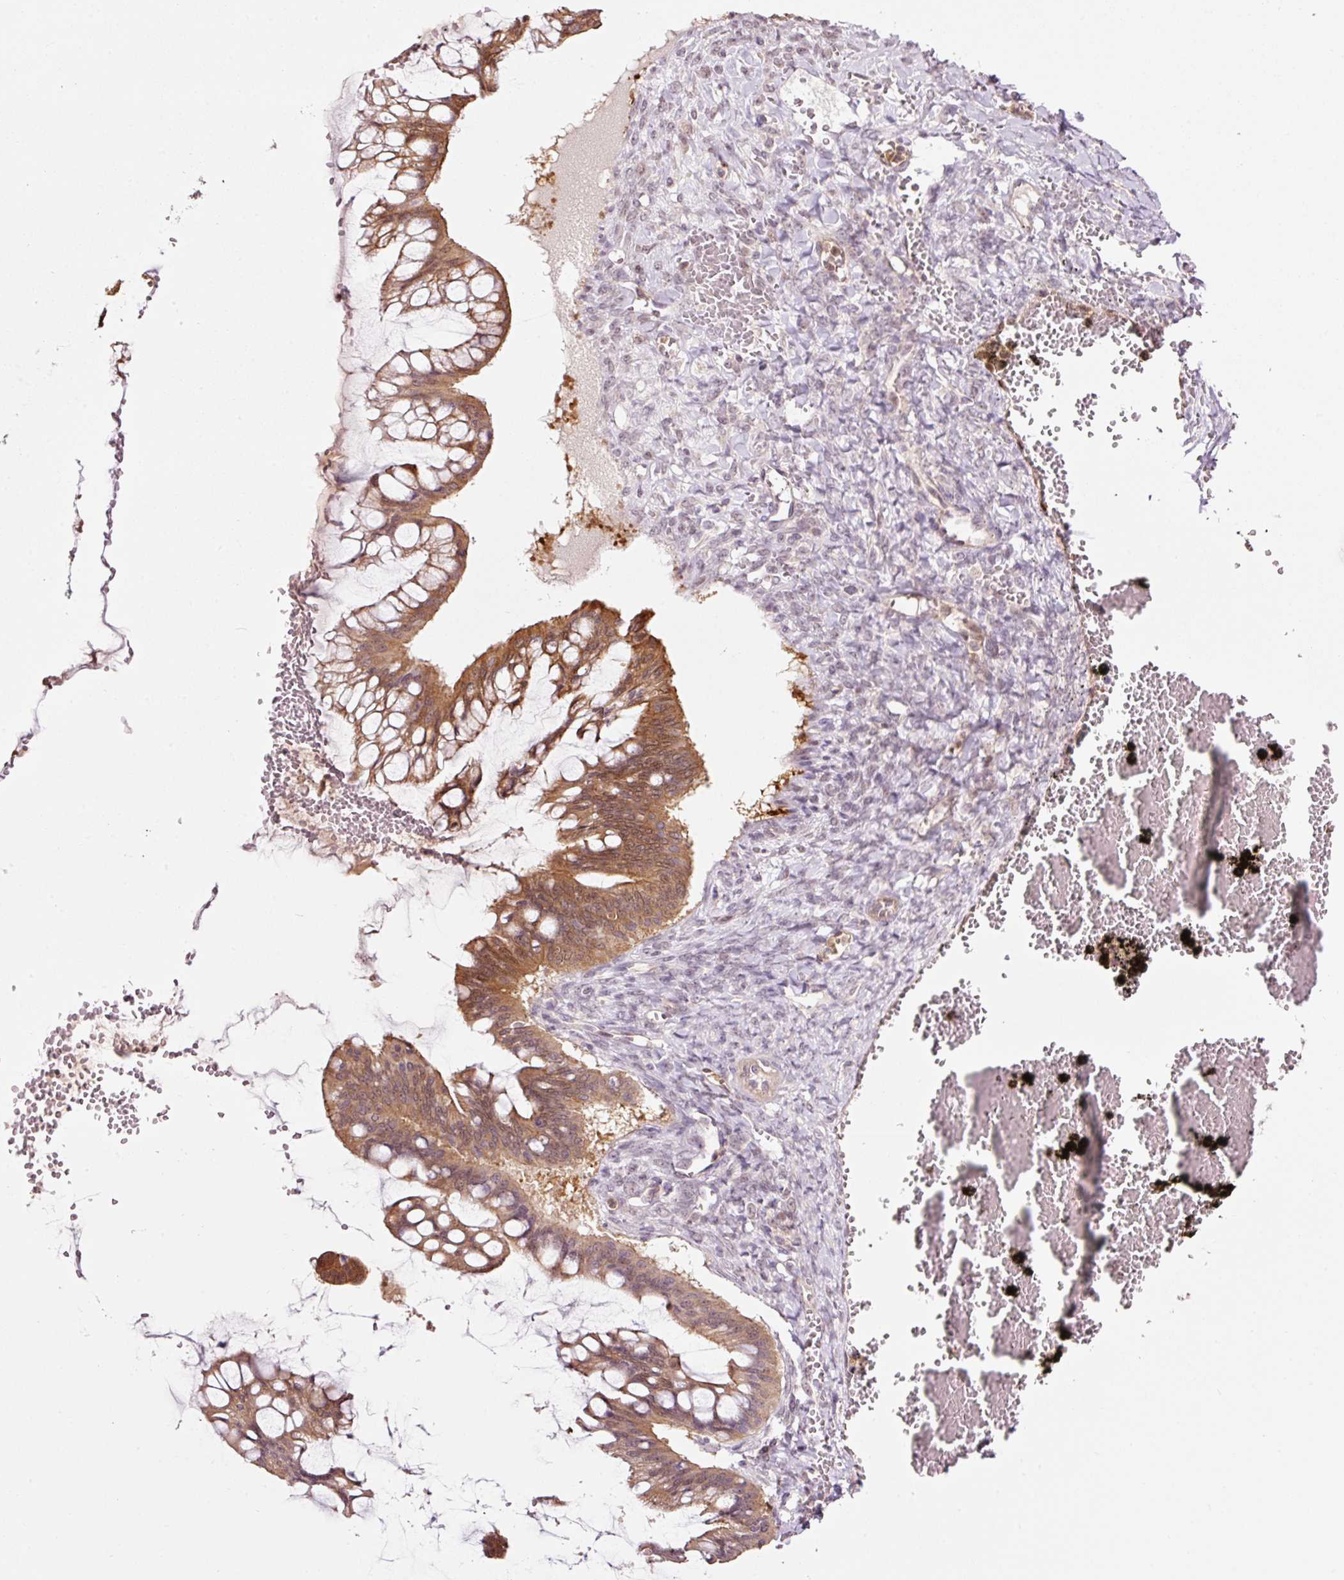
{"staining": {"intensity": "moderate", "quantity": ">75%", "location": "cytoplasmic/membranous,nuclear"}, "tissue": "ovarian cancer", "cell_type": "Tumor cells", "image_type": "cancer", "snomed": [{"axis": "morphology", "description": "Cystadenocarcinoma, mucinous, NOS"}, {"axis": "topography", "description": "Ovary"}], "caption": "Ovarian cancer stained for a protein reveals moderate cytoplasmic/membranous and nuclear positivity in tumor cells. (Stains: DAB (3,3'-diaminobenzidine) in brown, nuclei in blue, Microscopy: brightfield microscopy at high magnification).", "gene": "FBXL14", "patient": {"sex": "female", "age": 73}}